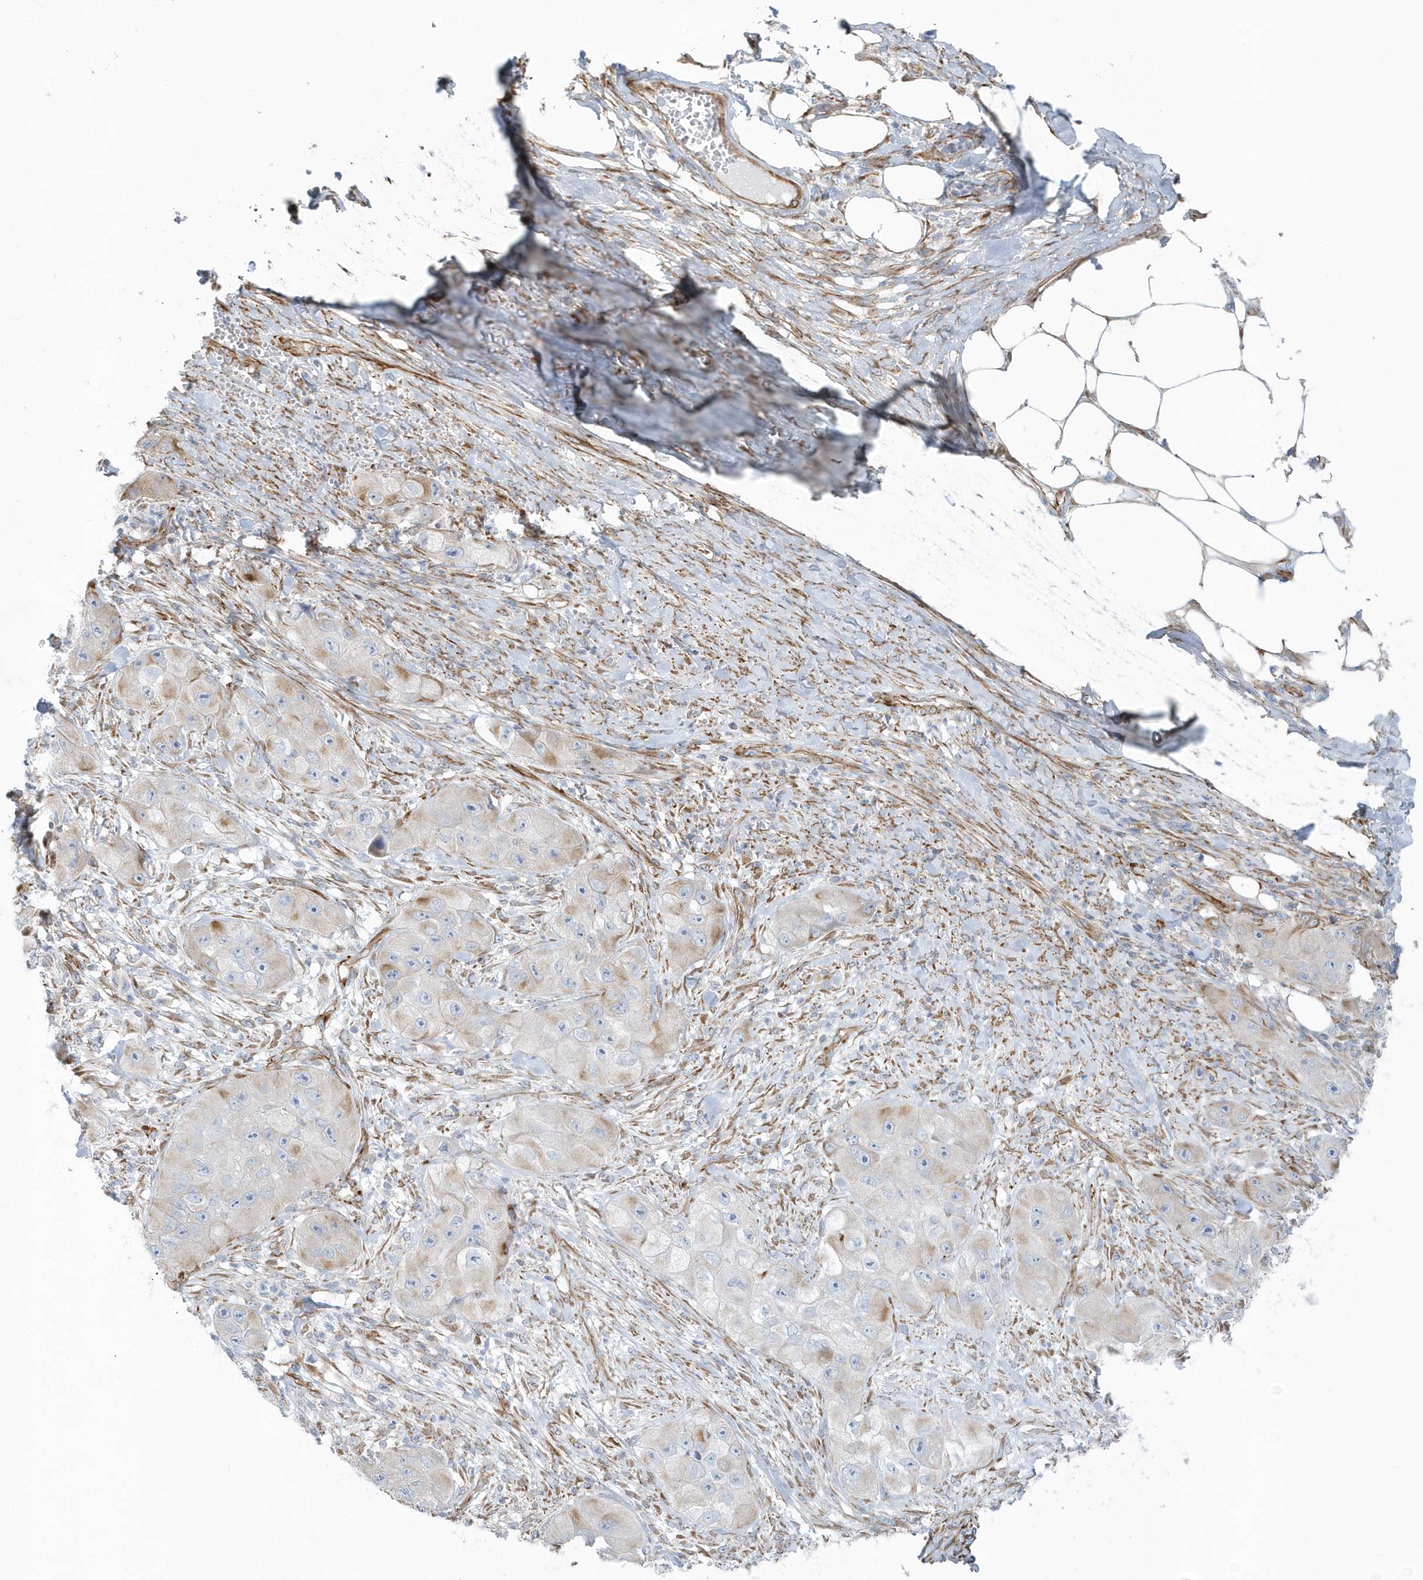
{"staining": {"intensity": "weak", "quantity": "<25%", "location": "cytoplasmic/membranous"}, "tissue": "skin cancer", "cell_type": "Tumor cells", "image_type": "cancer", "snomed": [{"axis": "morphology", "description": "Squamous cell carcinoma, NOS"}, {"axis": "topography", "description": "Skin"}, {"axis": "topography", "description": "Subcutis"}], "caption": "High power microscopy histopathology image of an immunohistochemistry (IHC) photomicrograph of skin cancer, revealing no significant expression in tumor cells.", "gene": "GPR152", "patient": {"sex": "male", "age": 73}}